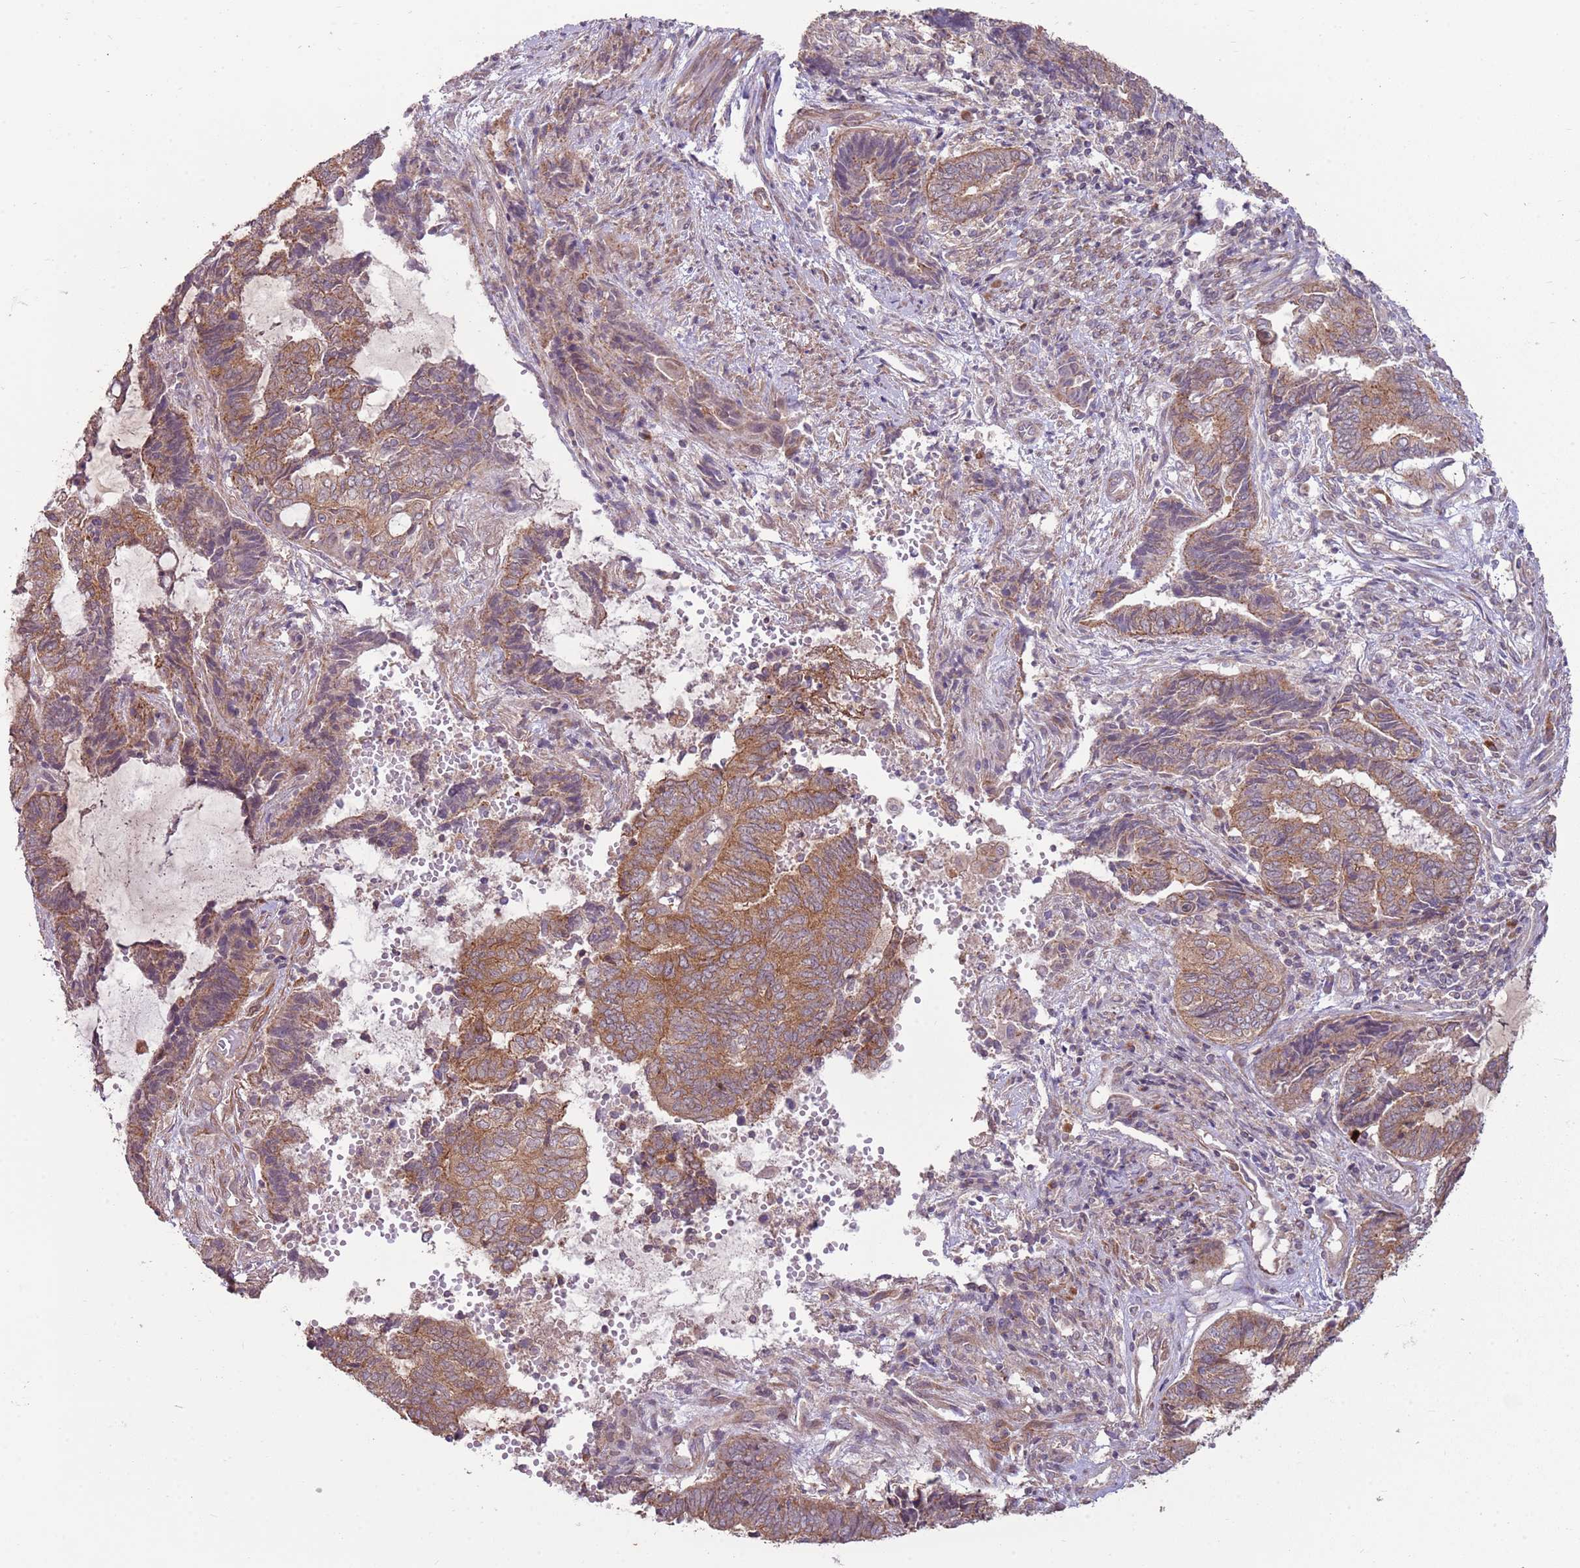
{"staining": {"intensity": "moderate", "quantity": ">75%", "location": "cytoplasmic/membranous"}, "tissue": "endometrial cancer", "cell_type": "Tumor cells", "image_type": "cancer", "snomed": [{"axis": "morphology", "description": "Adenocarcinoma, NOS"}, {"axis": "topography", "description": "Uterus"}, {"axis": "topography", "description": "Endometrium"}], "caption": "Endometrial cancer (adenocarcinoma) tissue reveals moderate cytoplasmic/membranous staining in about >75% of tumor cells, visualized by immunohistochemistry. The staining was performed using DAB (3,3'-diaminobenzidine), with brown indicating positive protein expression. Nuclei are stained blue with hematoxylin.", "gene": "SPATA31D1", "patient": {"sex": "female", "age": 70}}